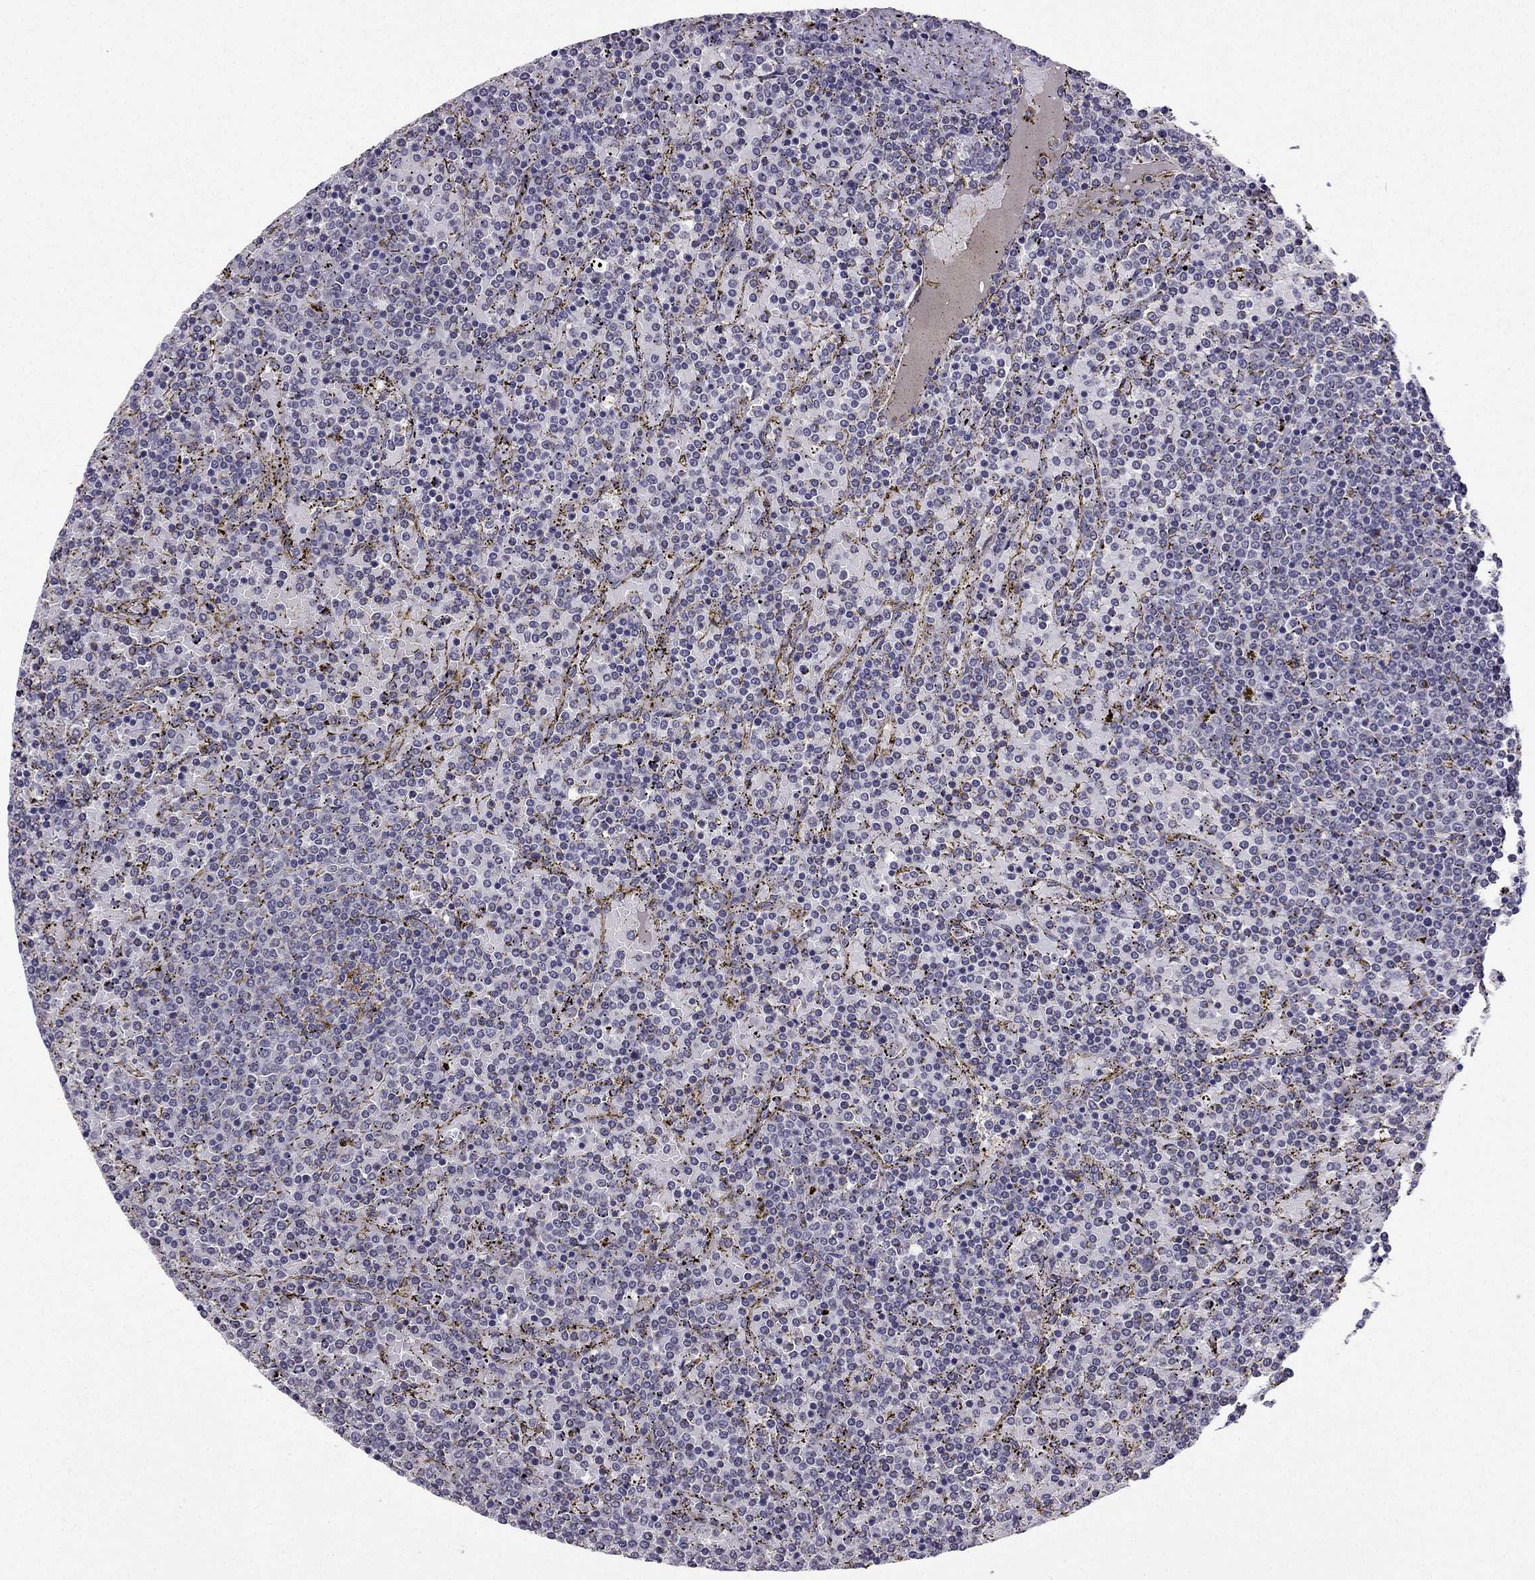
{"staining": {"intensity": "negative", "quantity": "none", "location": "none"}, "tissue": "lymphoma", "cell_type": "Tumor cells", "image_type": "cancer", "snomed": [{"axis": "morphology", "description": "Malignant lymphoma, non-Hodgkin's type, Low grade"}, {"axis": "topography", "description": "Spleen"}], "caption": "Image shows no protein positivity in tumor cells of malignant lymphoma, non-Hodgkin's type (low-grade) tissue. (Stains: DAB (3,3'-diaminobenzidine) immunohistochemistry (IHC) with hematoxylin counter stain, Microscopy: brightfield microscopy at high magnification).", "gene": "SLC6A2", "patient": {"sex": "female", "age": 77}}